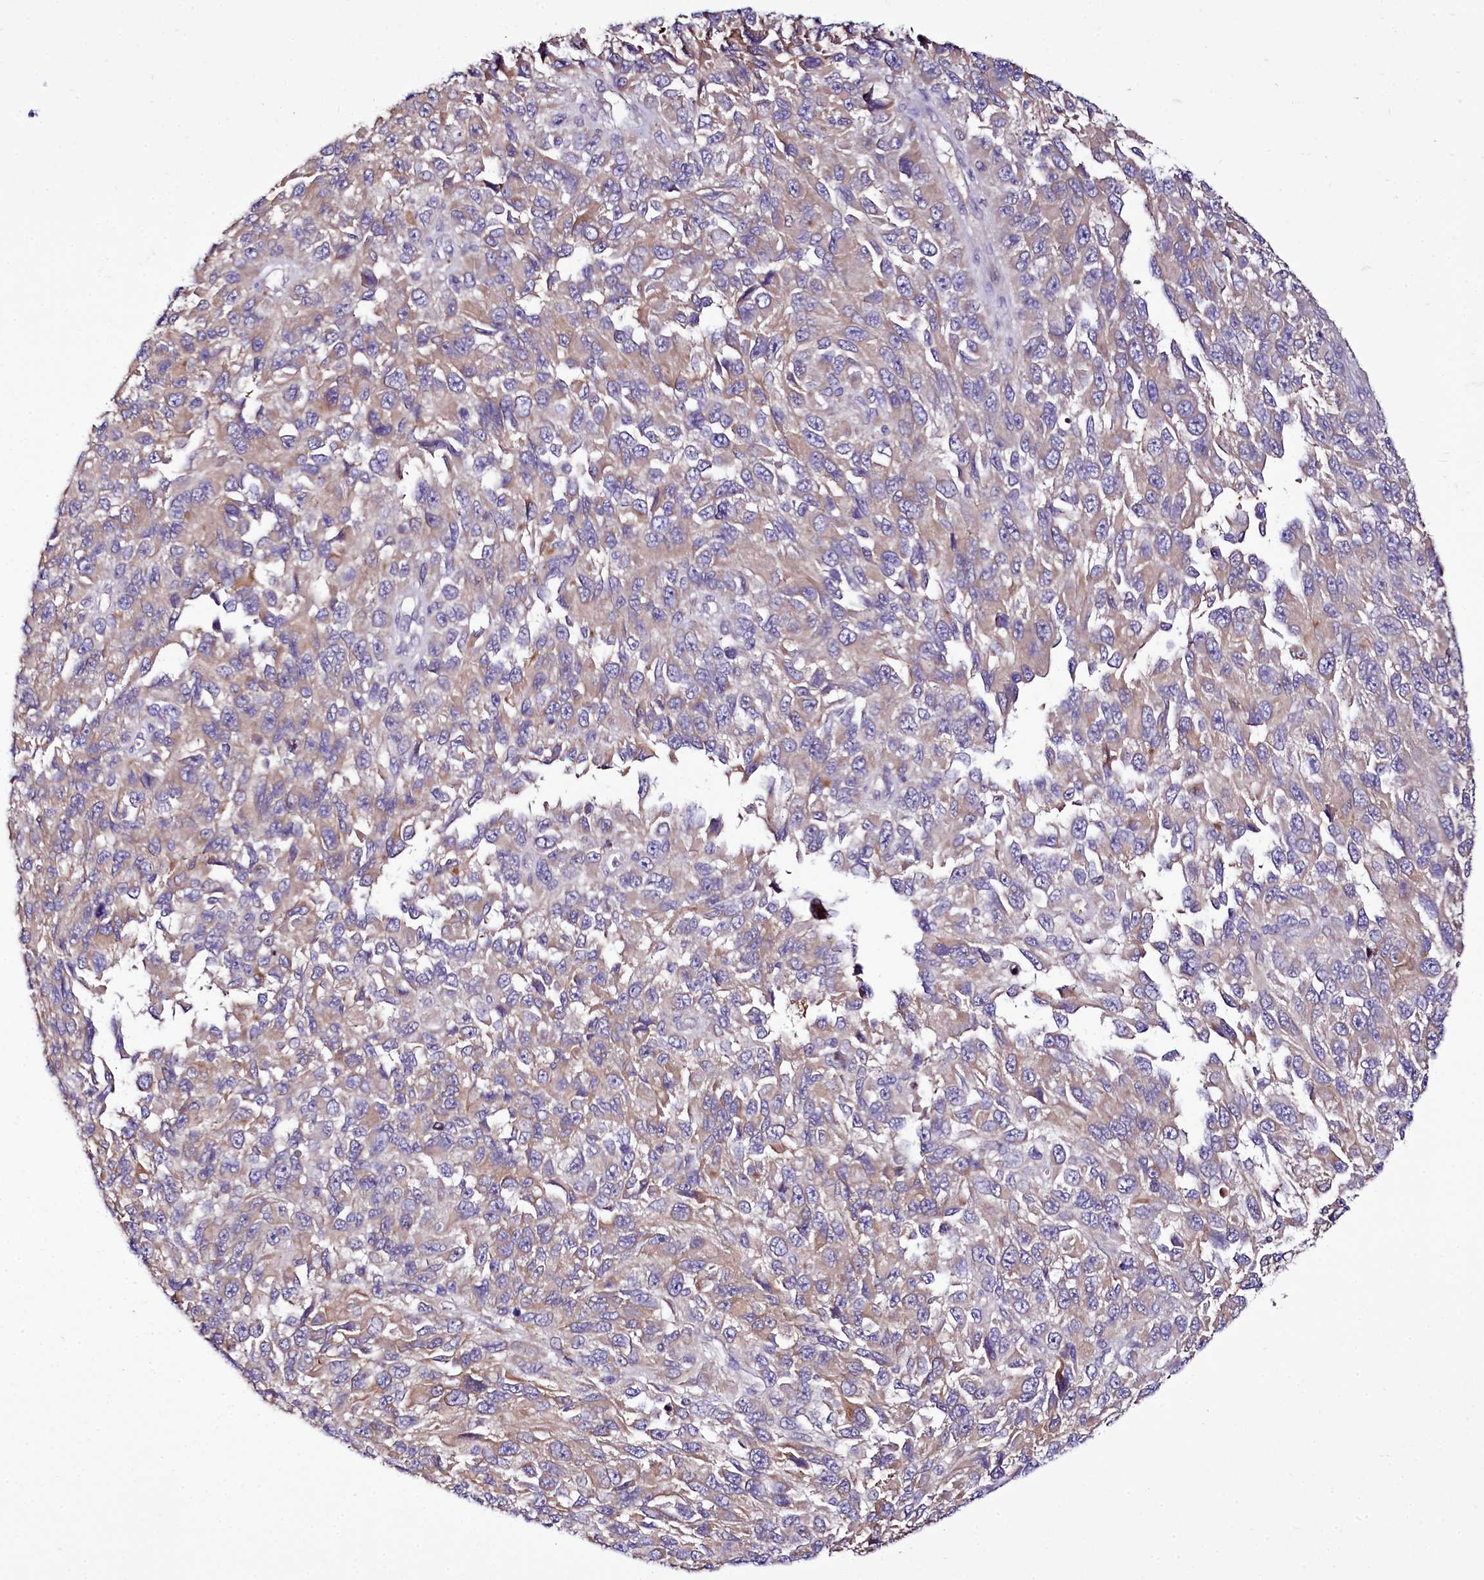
{"staining": {"intensity": "weak", "quantity": "25%-75%", "location": "cytoplasmic/membranous"}, "tissue": "melanoma", "cell_type": "Tumor cells", "image_type": "cancer", "snomed": [{"axis": "morphology", "description": "Normal tissue, NOS"}, {"axis": "morphology", "description": "Malignant melanoma, NOS"}, {"axis": "topography", "description": "Skin"}], "caption": "Human melanoma stained with a brown dye exhibits weak cytoplasmic/membranous positive staining in about 25%-75% of tumor cells.", "gene": "ZC3H12C", "patient": {"sex": "female", "age": 96}}